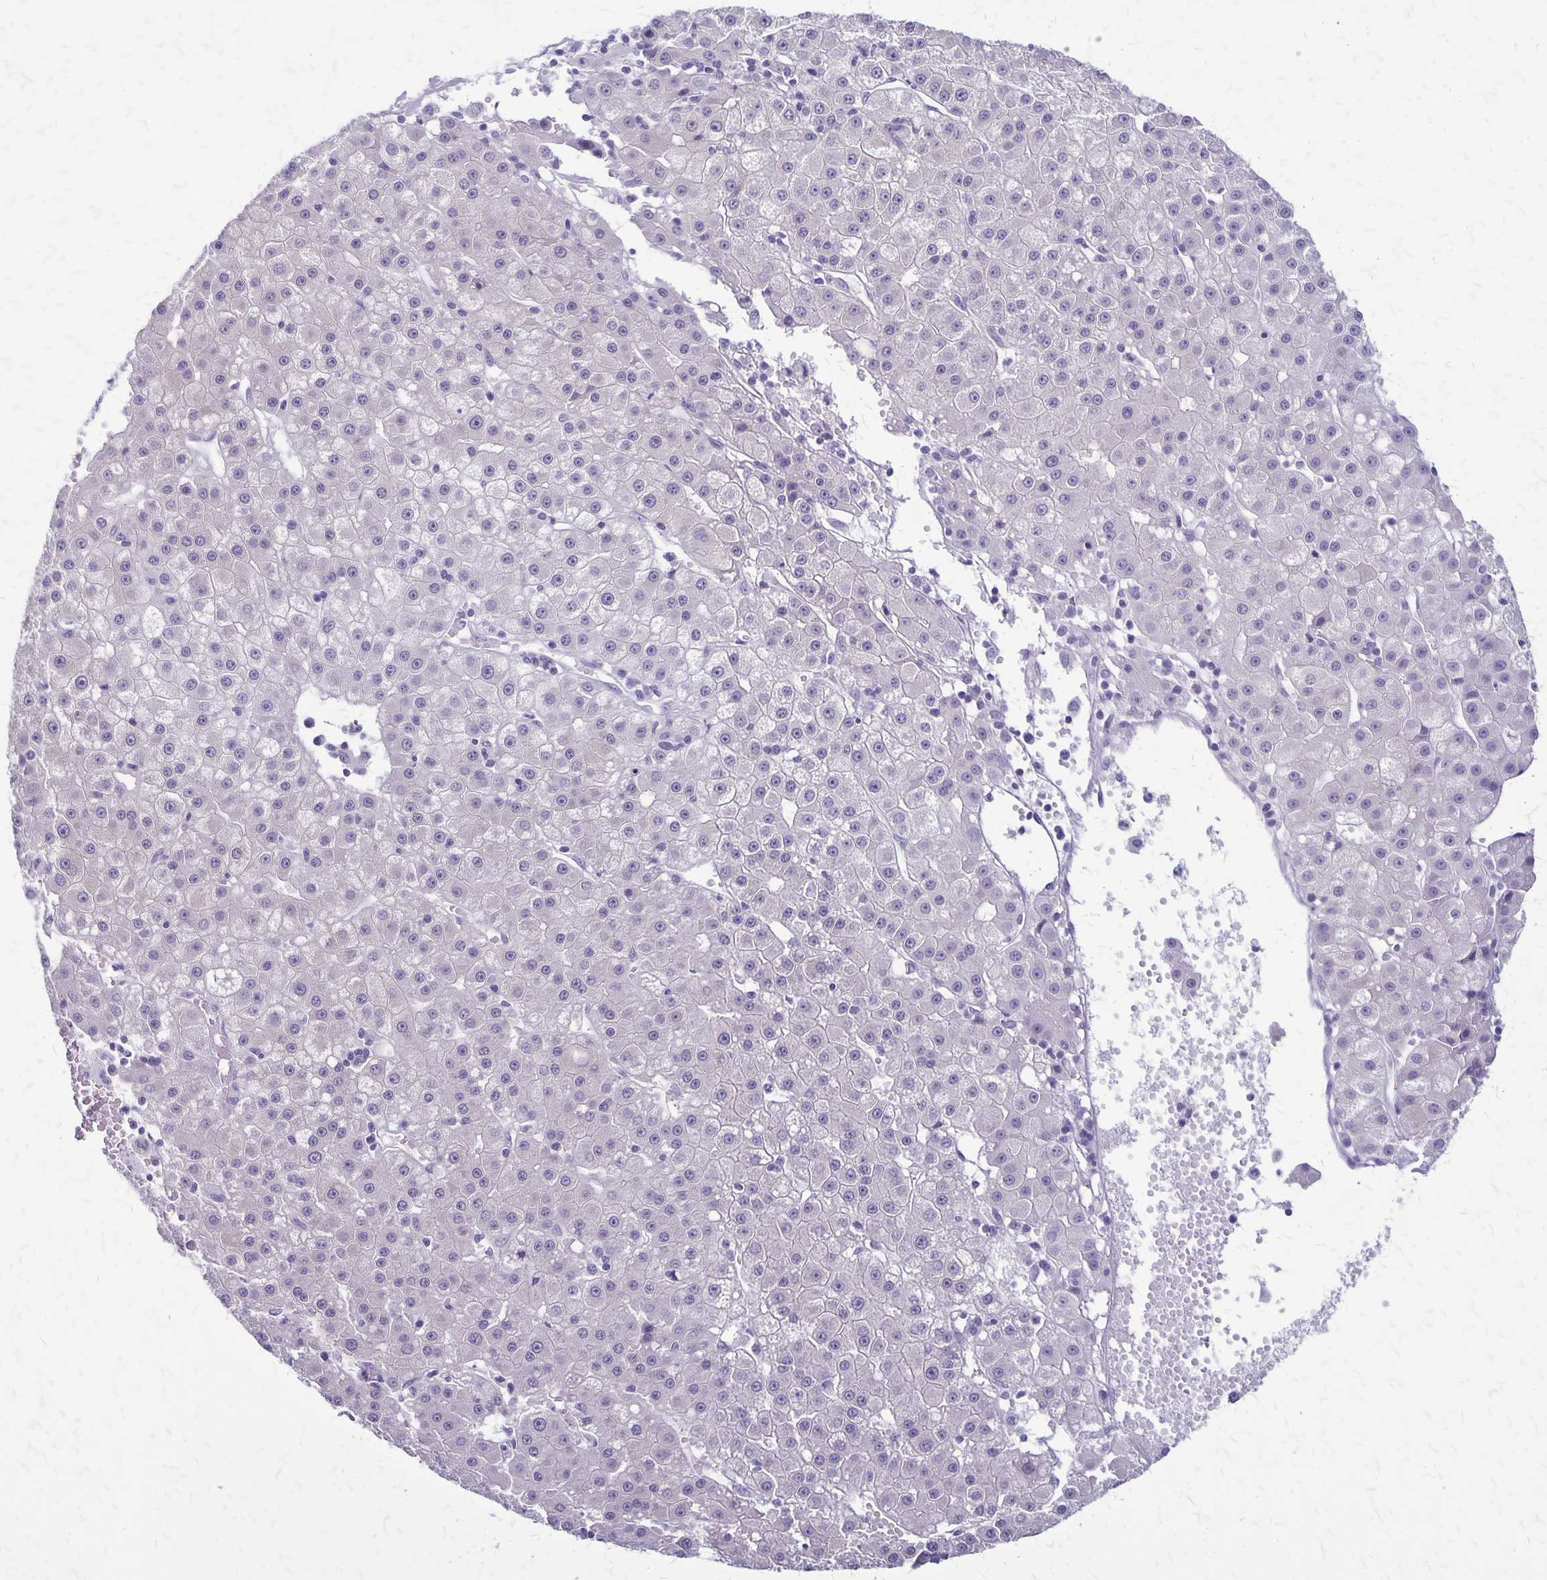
{"staining": {"intensity": "negative", "quantity": "none", "location": "none"}, "tissue": "liver cancer", "cell_type": "Tumor cells", "image_type": "cancer", "snomed": [{"axis": "morphology", "description": "Carcinoma, Hepatocellular, NOS"}, {"axis": "topography", "description": "Liver"}], "caption": "A high-resolution image shows immunohistochemistry staining of liver cancer, which reveals no significant expression in tumor cells.", "gene": "PLXNB3", "patient": {"sex": "male", "age": 76}}